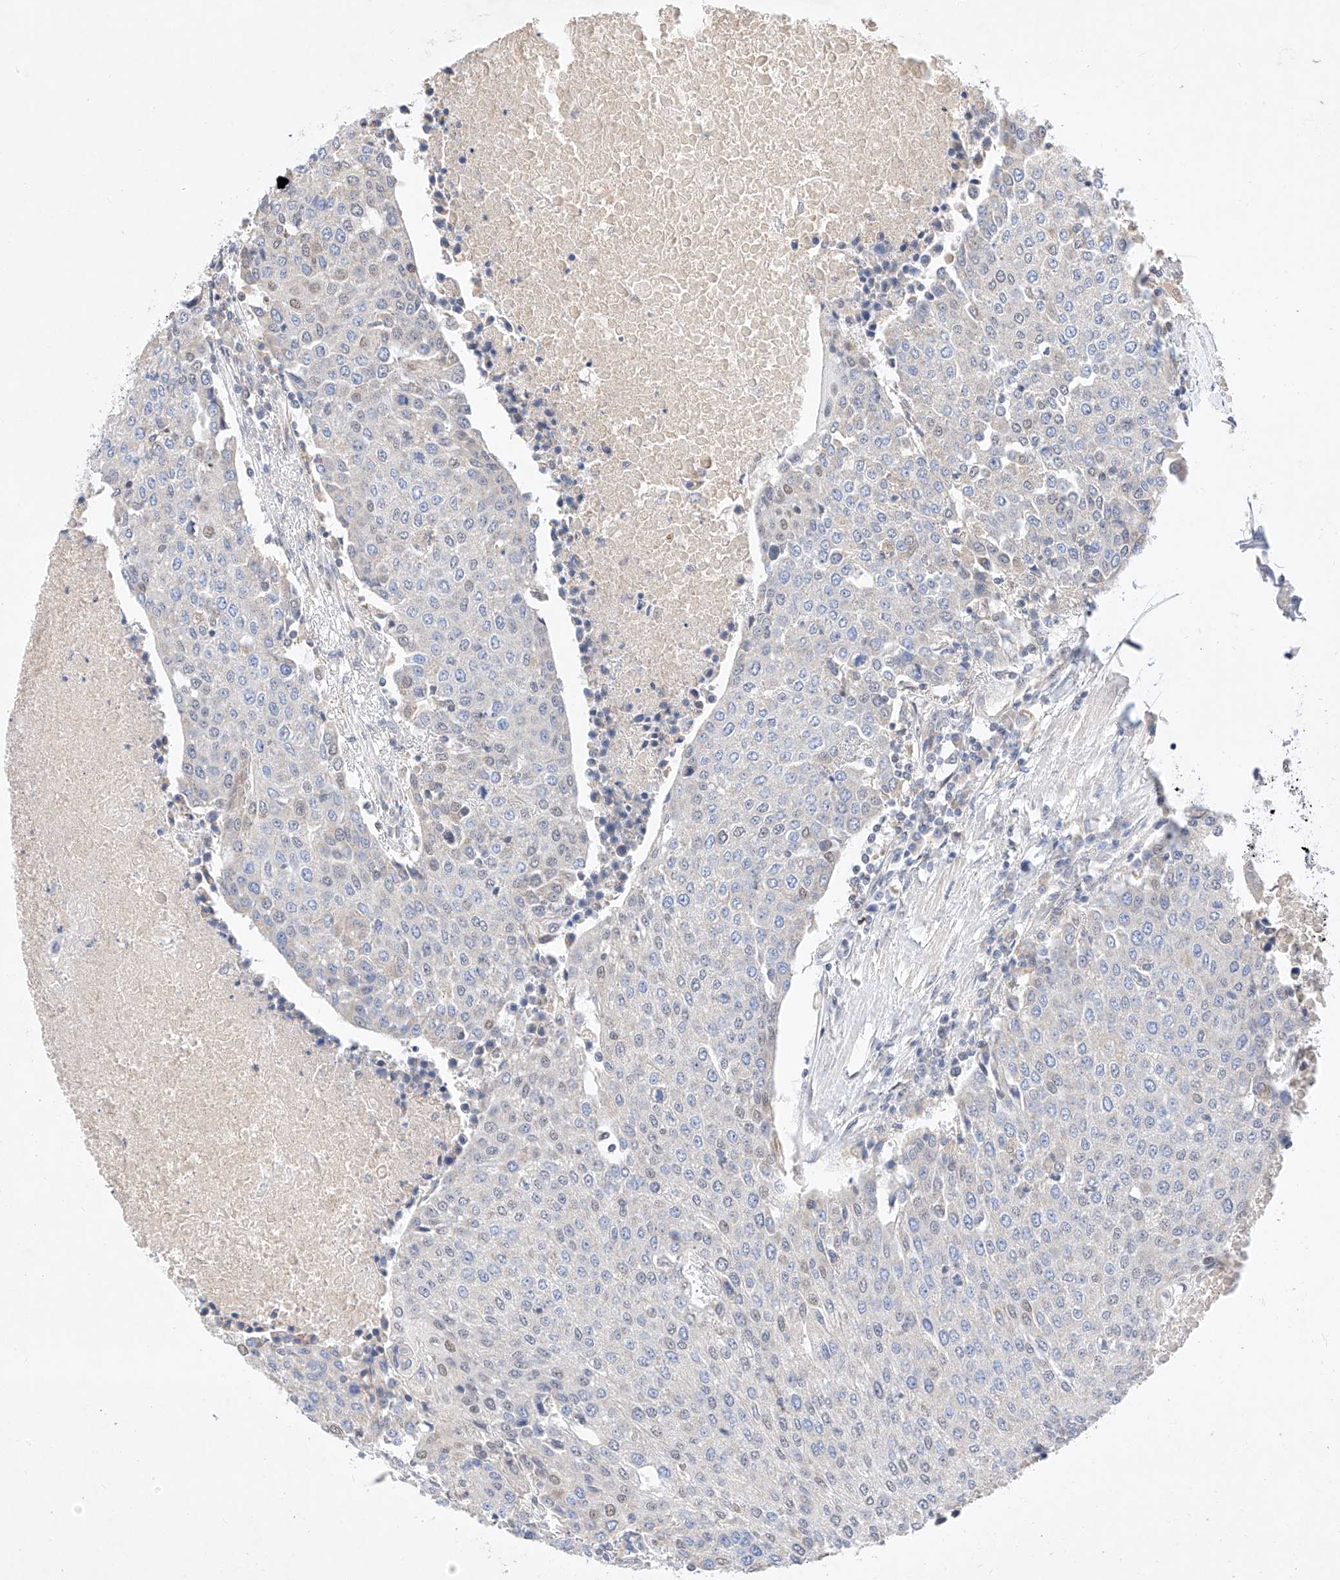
{"staining": {"intensity": "negative", "quantity": "none", "location": "none"}, "tissue": "urothelial cancer", "cell_type": "Tumor cells", "image_type": "cancer", "snomed": [{"axis": "morphology", "description": "Urothelial carcinoma, High grade"}, {"axis": "topography", "description": "Urinary bladder"}], "caption": "High magnification brightfield microscopy of high-grade urothelial carcinoma stained with DAB (brown) and counterstained with hematoxylin (blue): tumor cells show no significant staining.", "gene": "KCNJ1", "patient": {"sex": "female", "age": 85}}